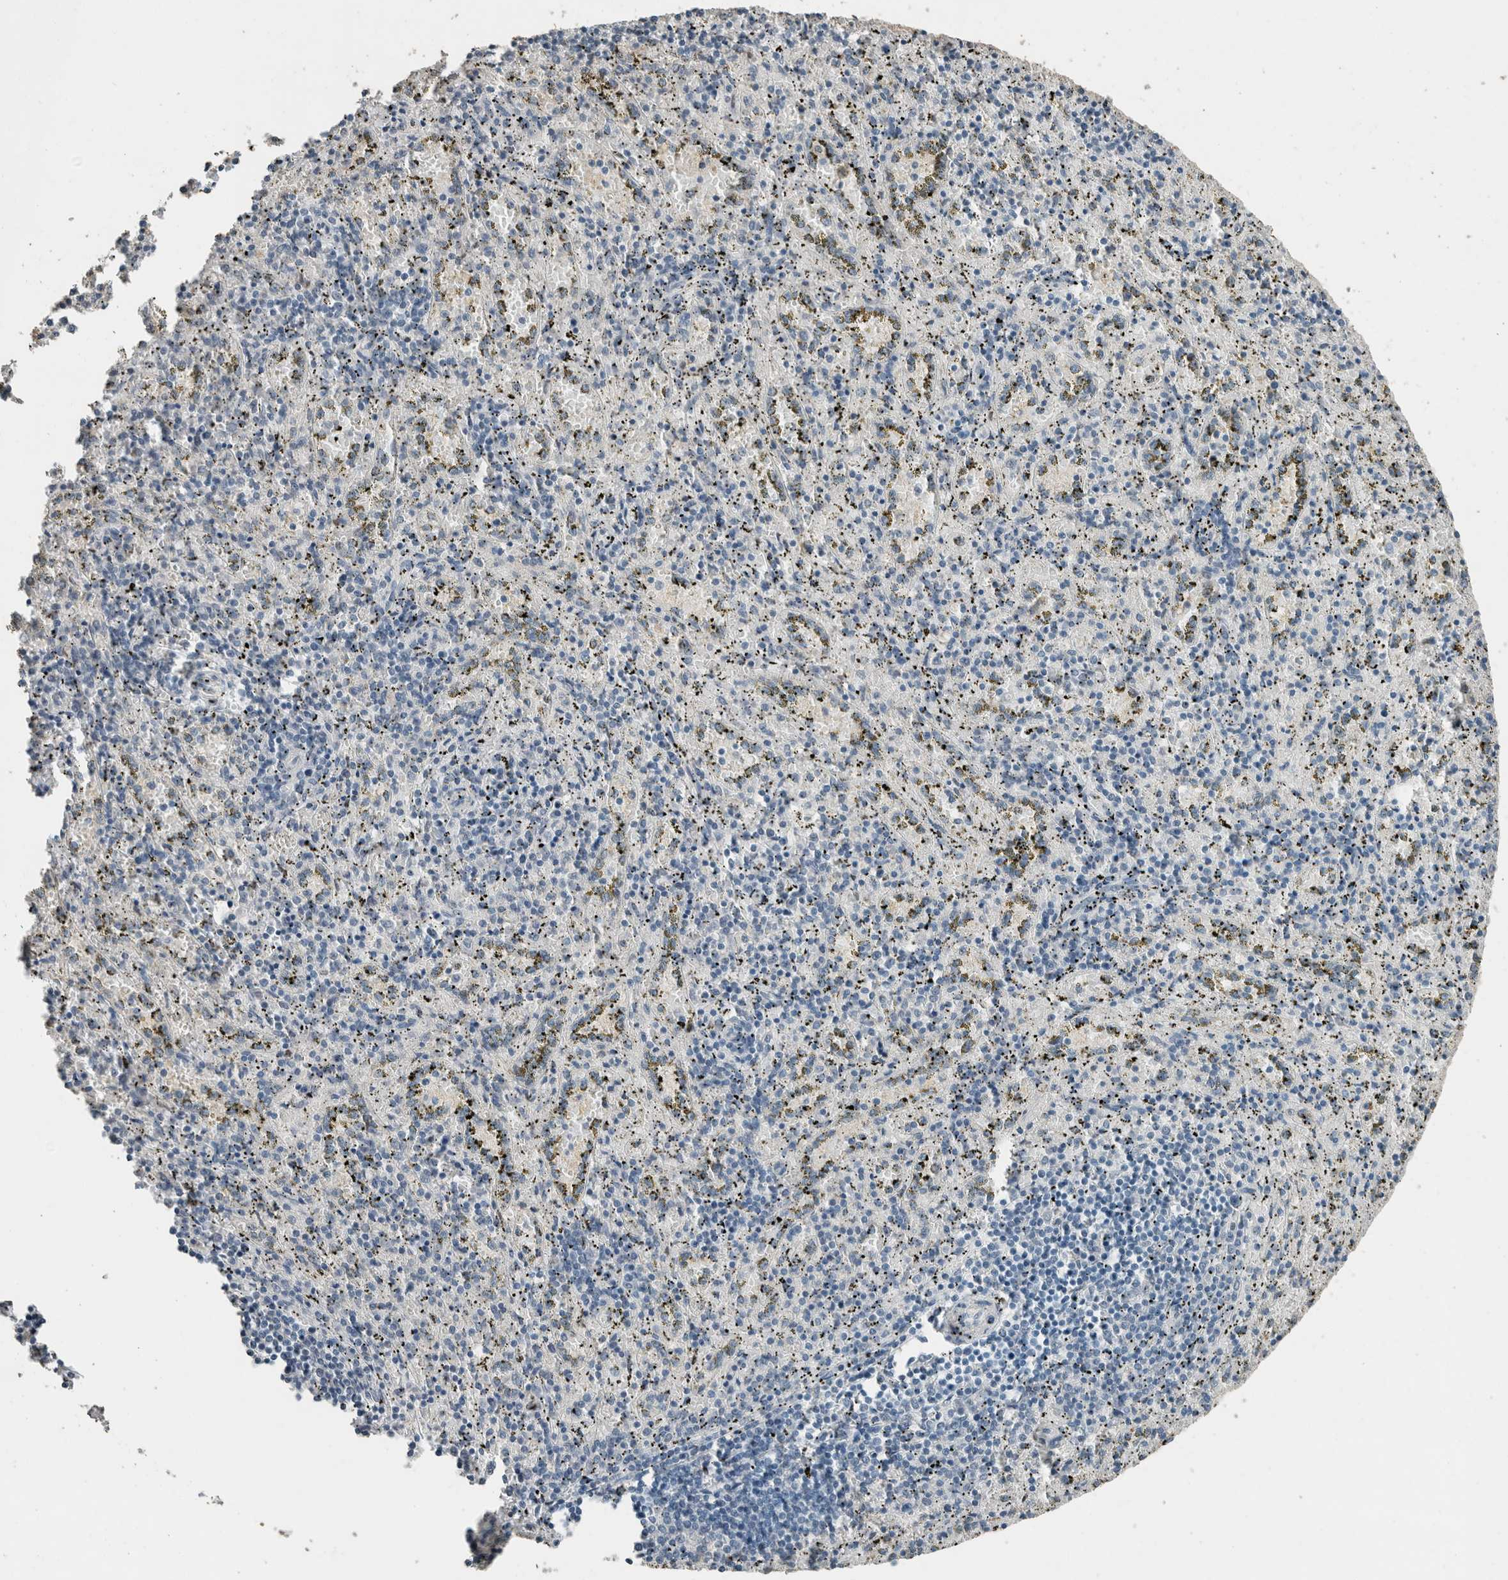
{"staining": {"intensity": "negative", "quantity": "none", "location": "none"}, "tissue": "spleen", "cell_type": "Cells in red pulp", "image_type": "normal", "snomed": [{"axis": "morphology", "description": "Normal tissue, NOS"}, {"axis": "topography", "description": "Spleen"}], "caption": "Human spleen stained for a protein using immunohistochemistry (IHC) exhibits no staining in cells in red pulp.", "gene": "ACVR2B", "patient": {"sex": "male", "age": 11}}